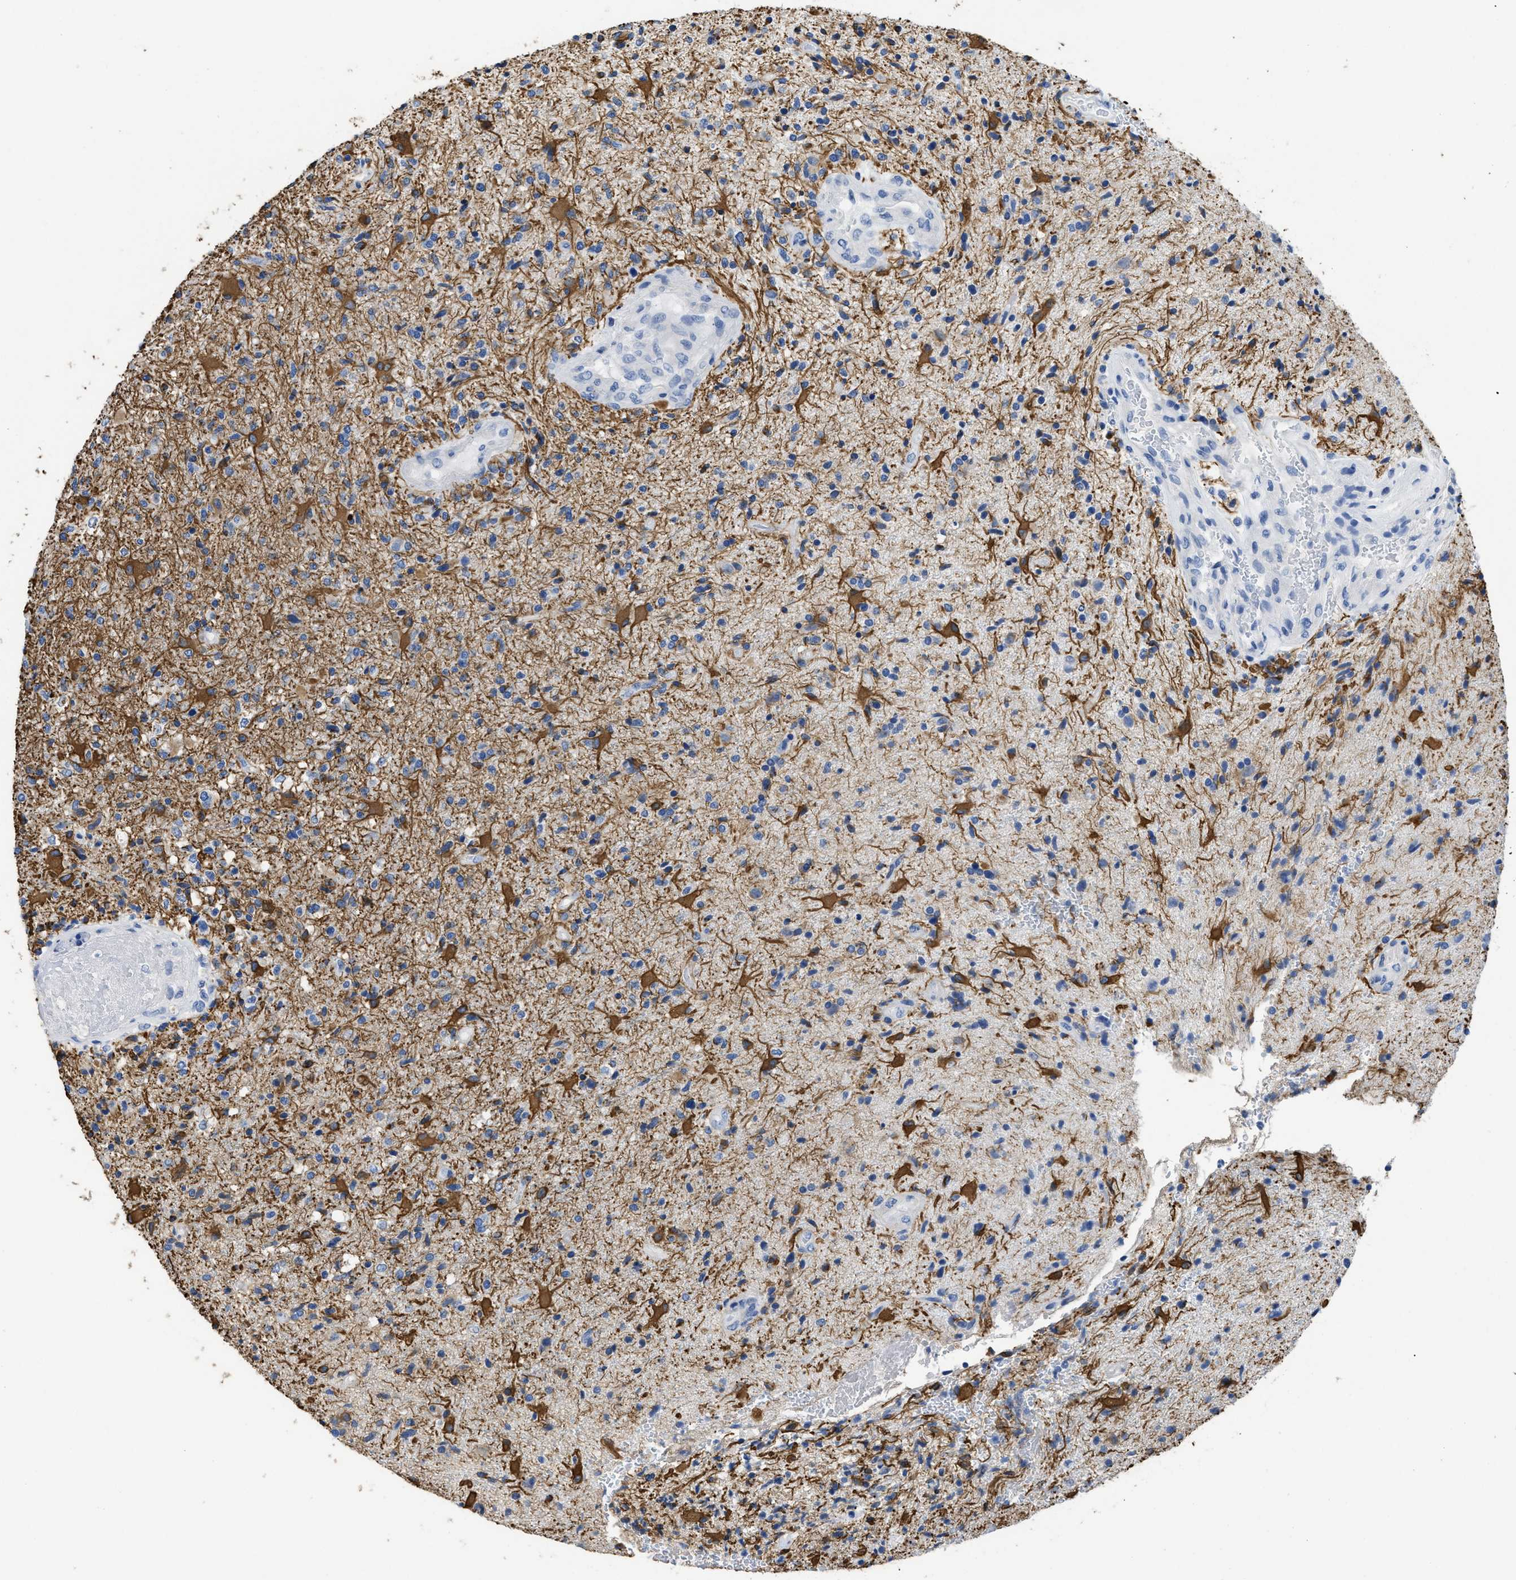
{"staining": {"intensity": "strong", "quantity": "<25%", "location": "cytoplasmic/membranous"}, "tissue": "glioma", "cell_type": "Tumor cells", "image_type": "cancer", "snomed": [{"axis": "morphology", "description": "Glioma, malignant, High grade"}, {"axis": "topography", "description": "Brain"}], "caption": "This is a photomicrograph of IHC staining of malignant high-grade glioma, which shows strong staining in the cytoplasmic/membranous of tumor cells.", "gene": "DLC1", "patient": {"sex": "male", "age": 72}}